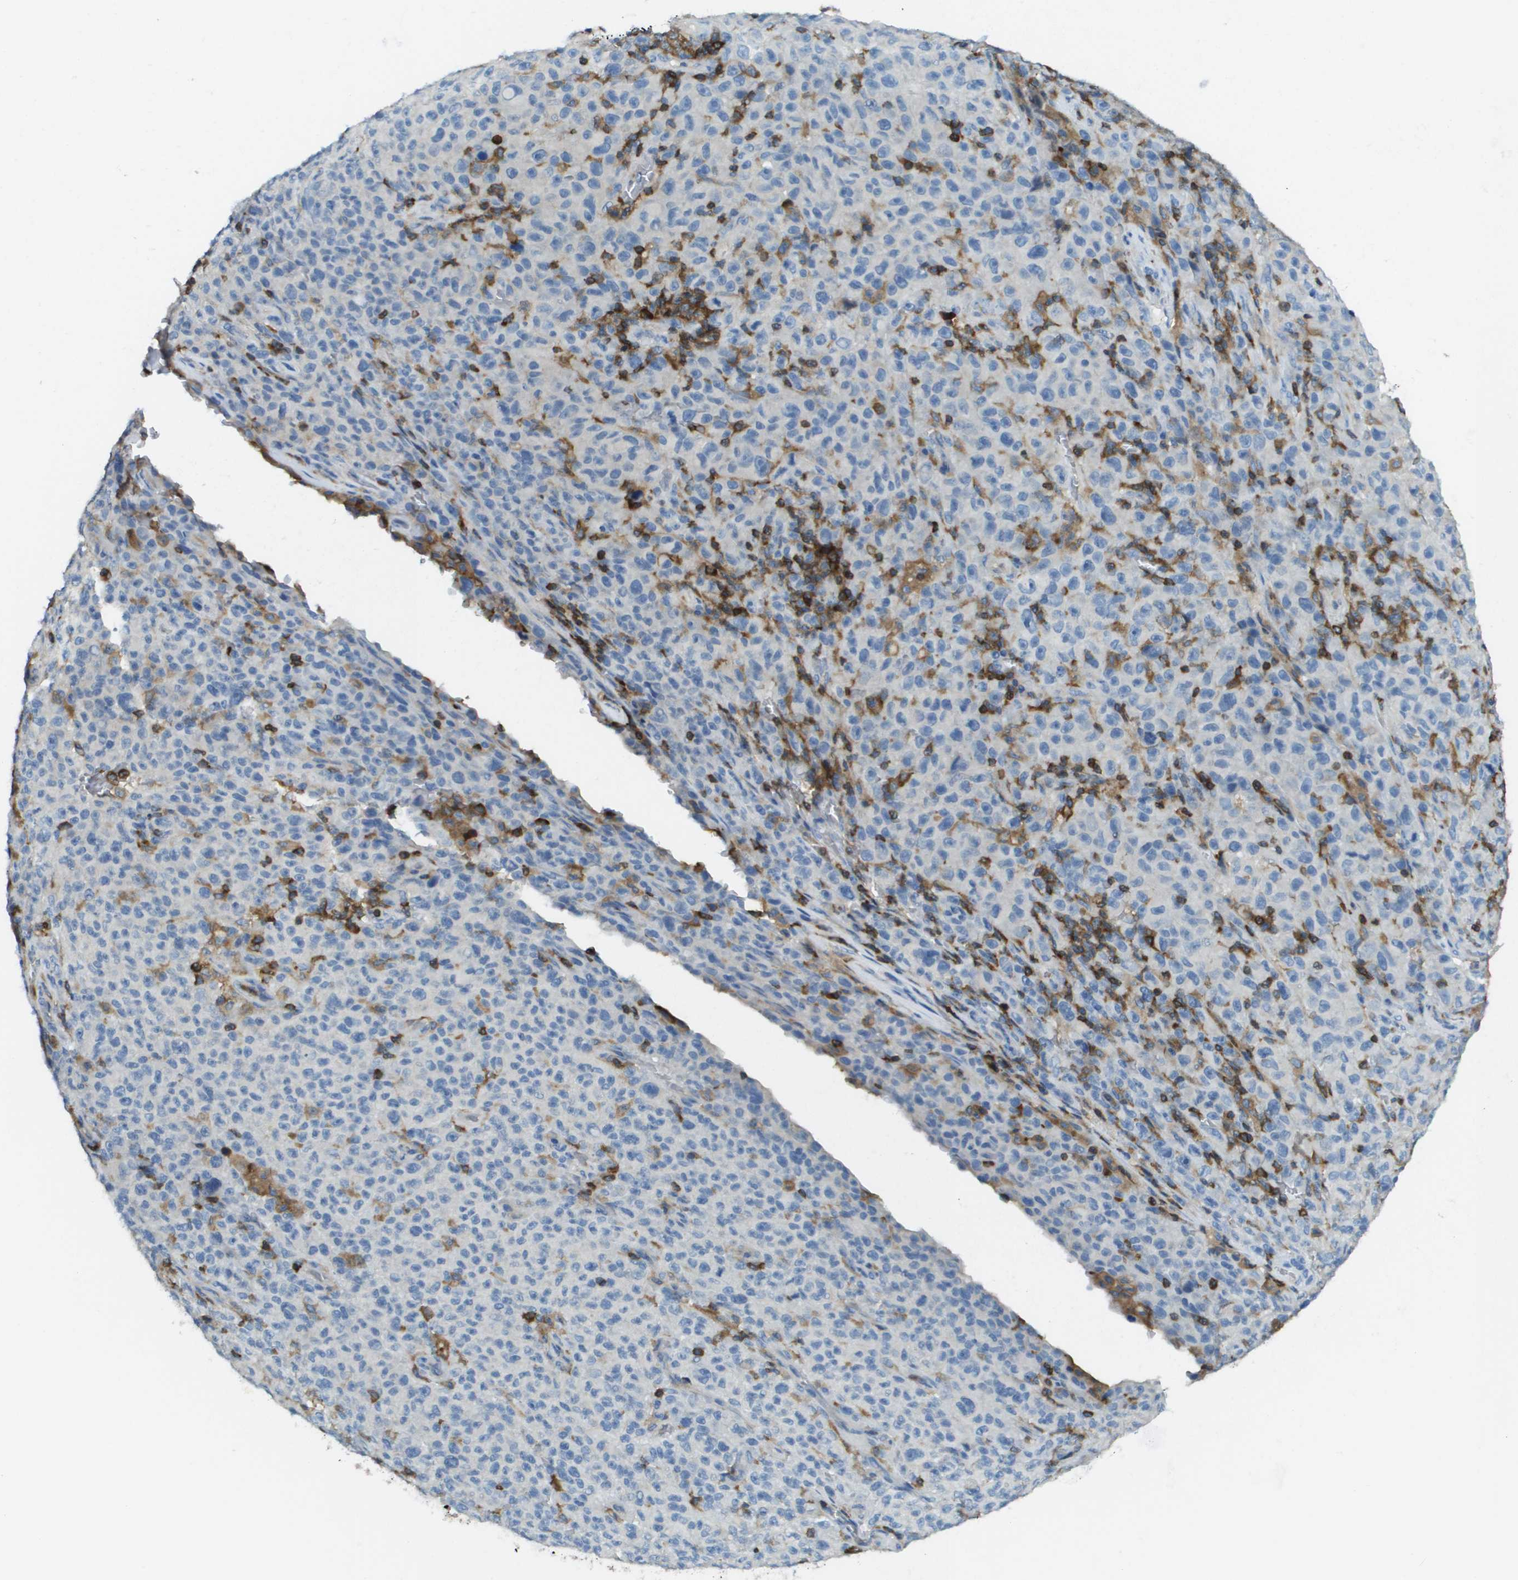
{"staining": {"intensity": "negative", "quantity": "none", "location": "none"}, "tissue": "melanoma", "cell_type": "Tumor cells", "image_type": "cancer", "snomed": [{"axis": "morphology", "description": "Malignant melanoma, NOS"}, {"axis": "topography", "description": "Skin"}], "caption": "Tumor cells show no significant protein expression in melanoma.", "gene": "APBB1IP", "patient": {"sex": "female", "age": 82}}